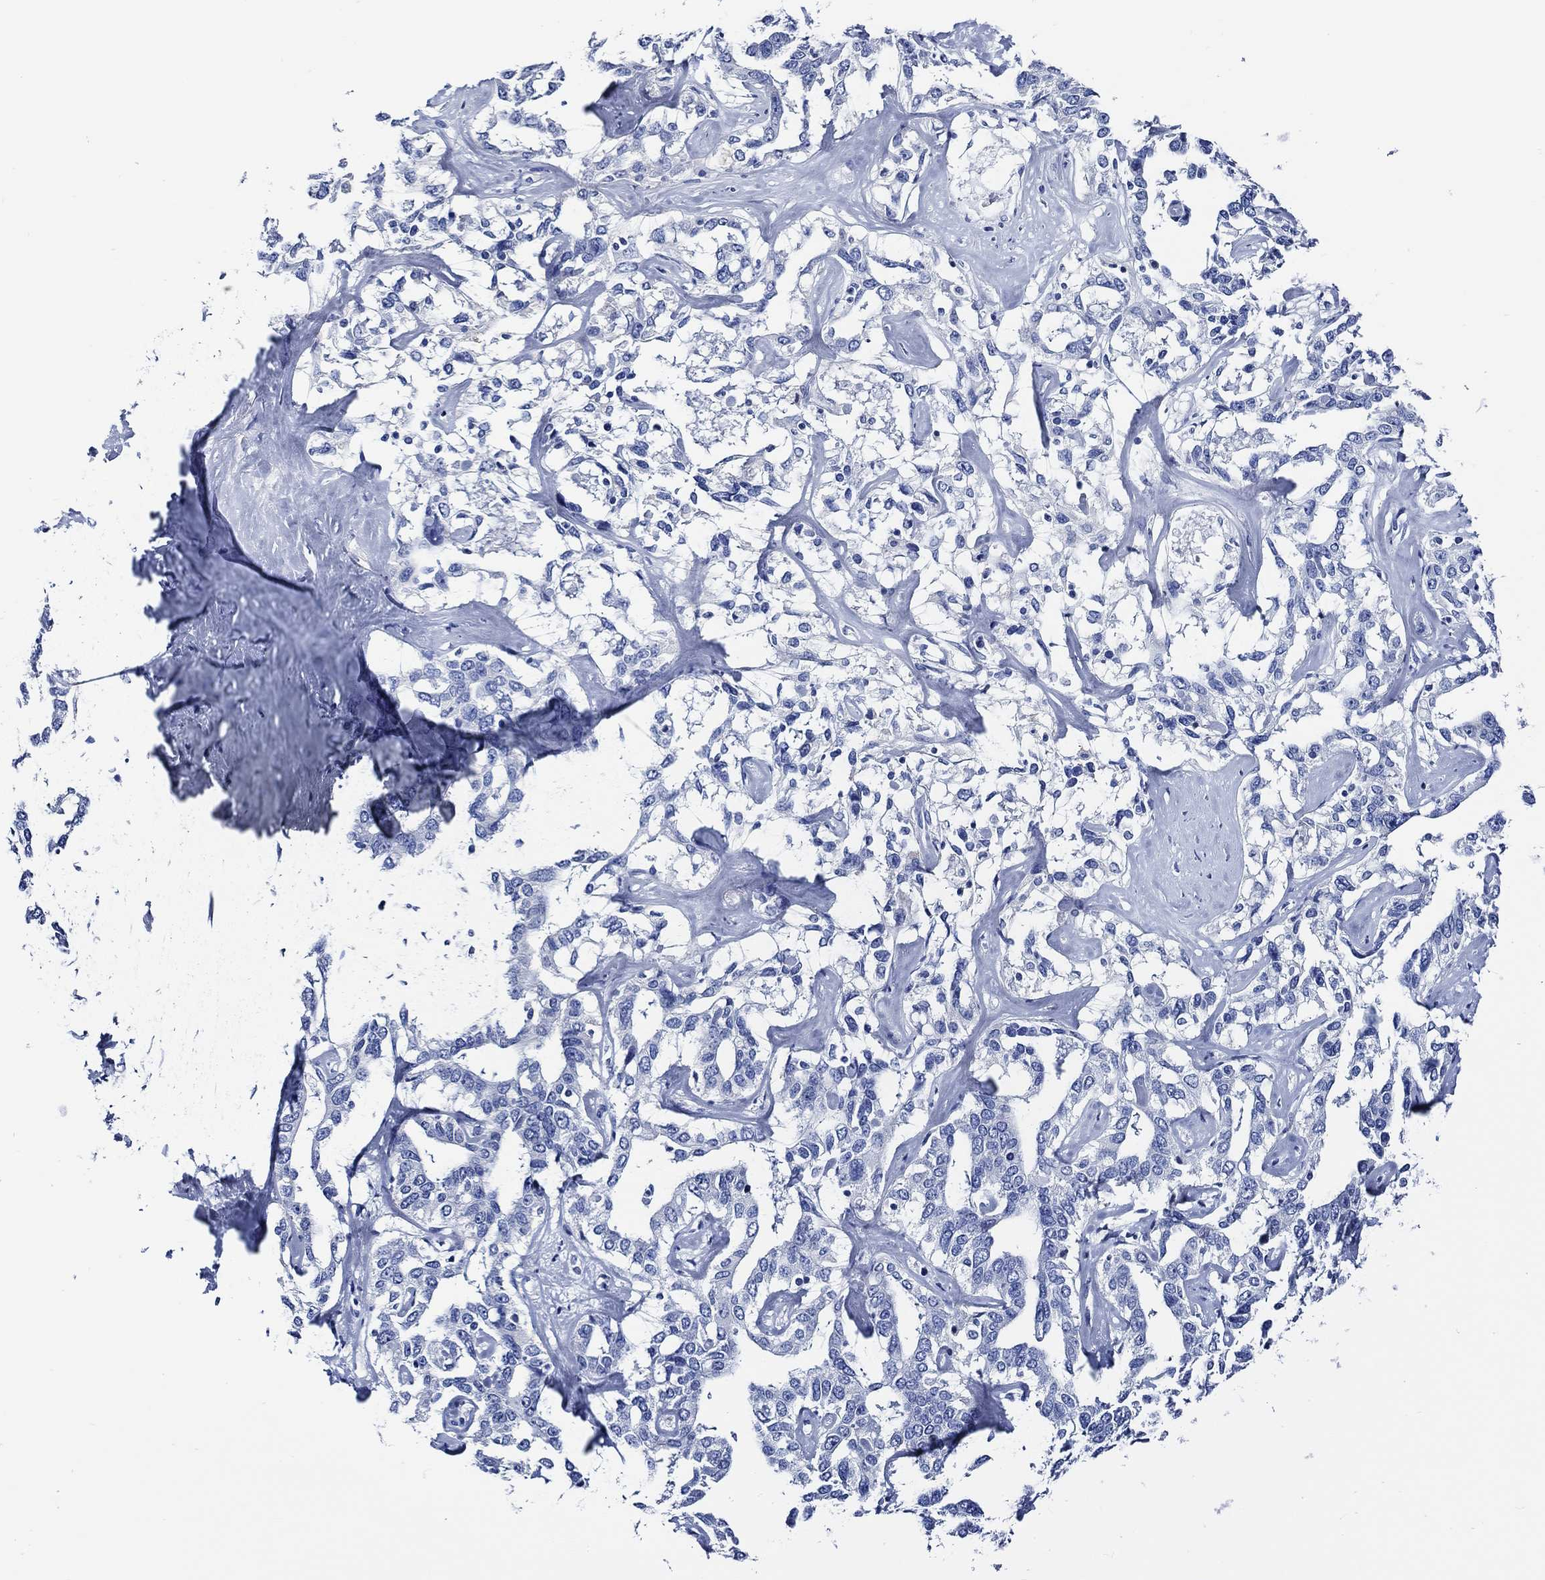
{"staining": {"intensity": "negative", "quantity": "none", "location": "none"}, "tissue": "liver cancer", "cell_type": "Tumor cells", "image_type": "cancer", "snomed": [{"axis": "morphology", "description": "Cholangiocarcinoma"}, {"axis": "topography", "description": "Liver"}], "caption": "The micrograph displays no staining of tumor cells in liver cholangiocarcinoma.", "gene": "WDR62", "patient": {"sex": "male", "age": 59}}